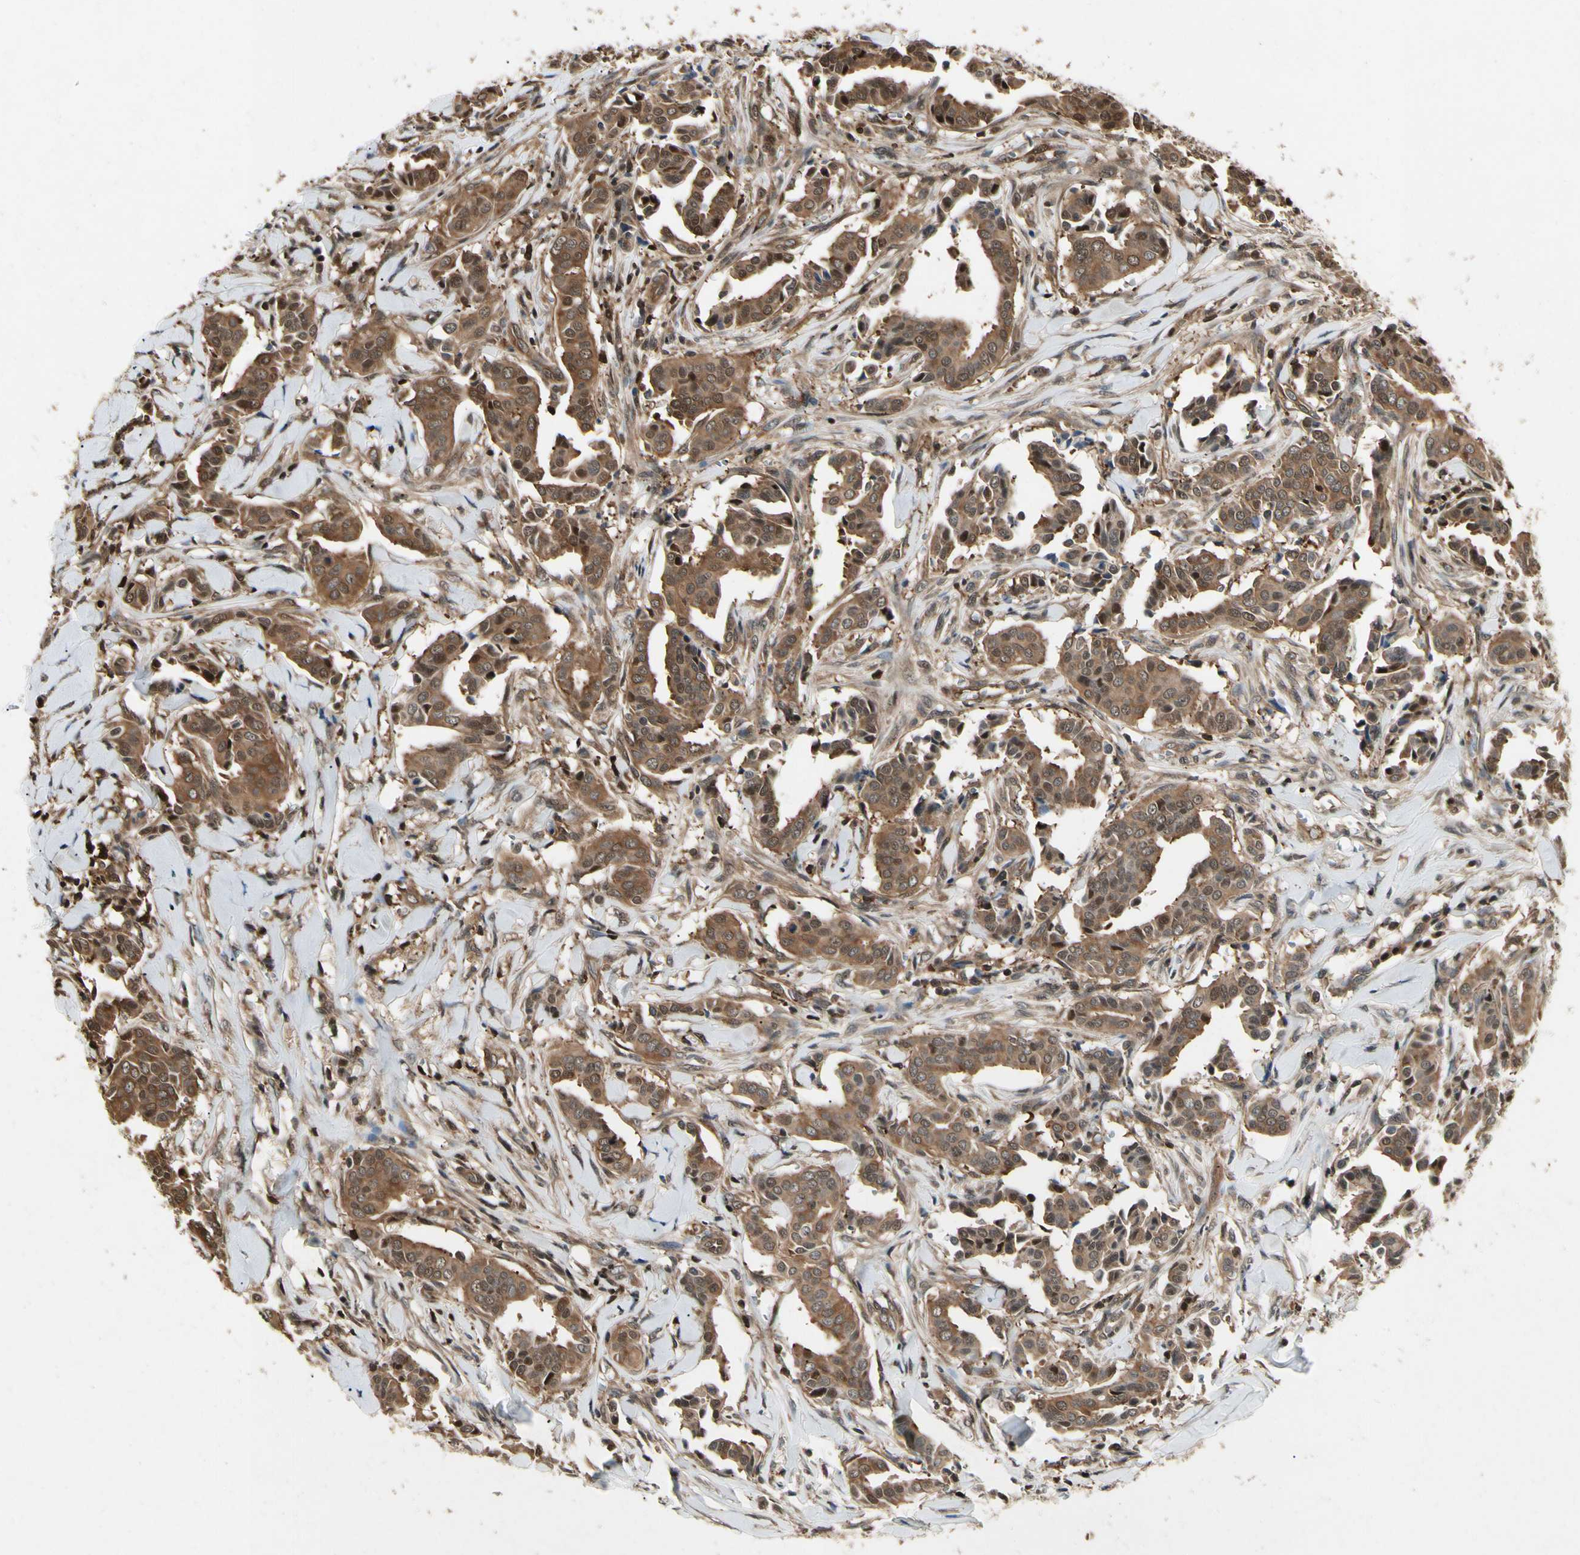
{"staining": {"intensity": "moderate", "quantity": ">75%", "location": "cytoplasmic/membranous,nuclear"}, "tissue": "head and neck cancer", "cell_type": "Tumor cells", "image_type": "cancer", "snomed": [{"axis": "morphology", "description": "Adenocarcinoma, NOS"}, {"axis": "topography", "description": "Salivary gland"}, {"axis": "topography", "description": "Head-Neck"}], "caption": "High-power microscopy captured an immunohistochemistry (IHC) photomicrograph of head and neck cancer, revealing moderate cytoplasmic/membranous and nuclear positivity in approximately >75% of tumor cells.", "gene": "YWHAQ", "patient": {"sex": "female", "age": 59}}